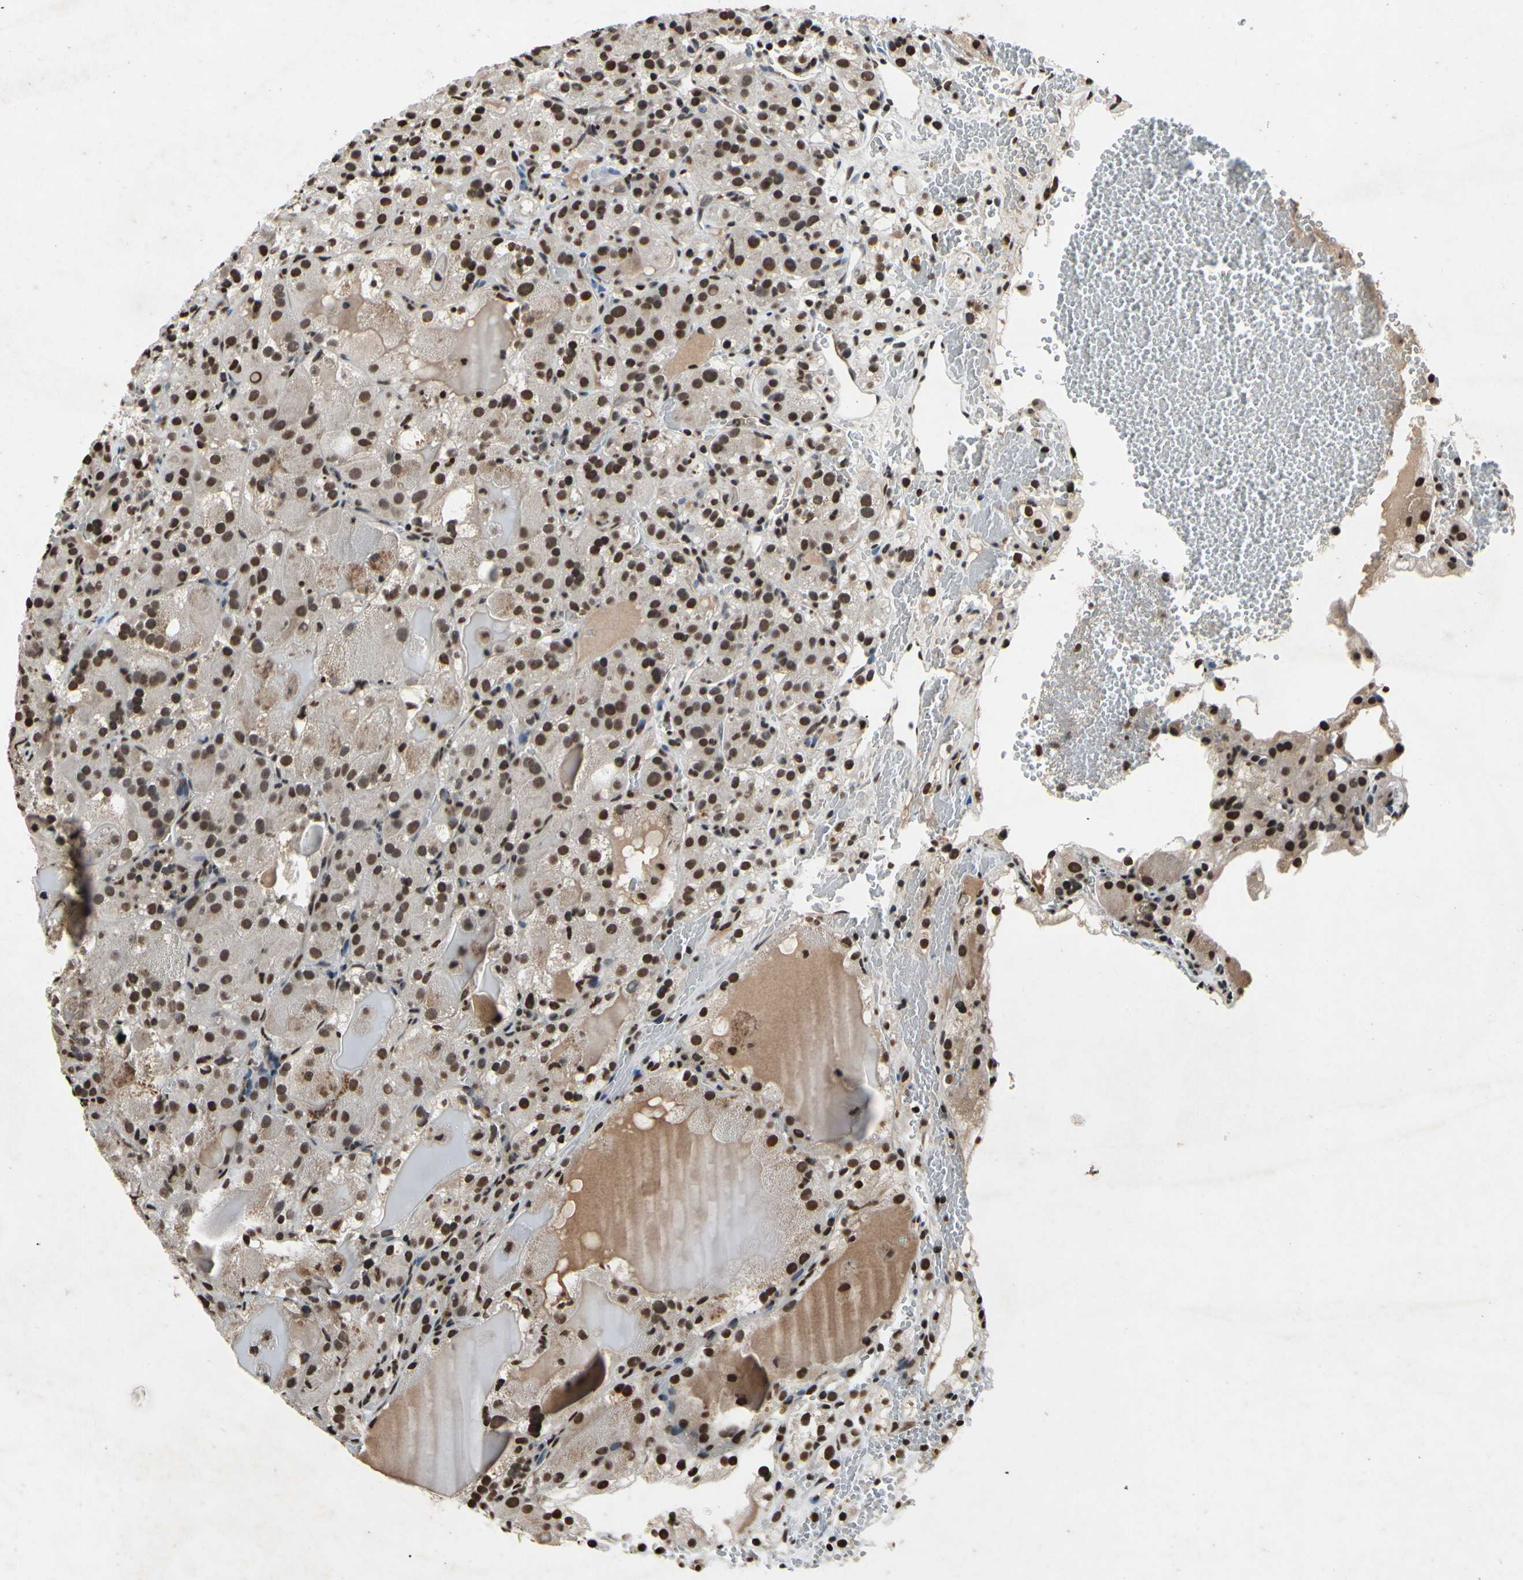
{"staining": {"intensity": "strong", "quantity": ">75%", "location": "nuclear"}, "tissue": "renal cancer", "cell_type": "Tumor cells", "image_type": "cancer", "snomed": [{"axis": "morphology", "description": "Normal tissue, NOS"}, {"axis": "morphology", "description": "Adenocarcinoma, NOS"}, {"axis": "topography", "description": "Kidney"}], "caption": "Protein analysis of renal cancer tissue displays strong nuclear positivity in about >75% of tumor cells.", "gene": "HIPK2", "patient": {"sex": "male", "age": 61}}